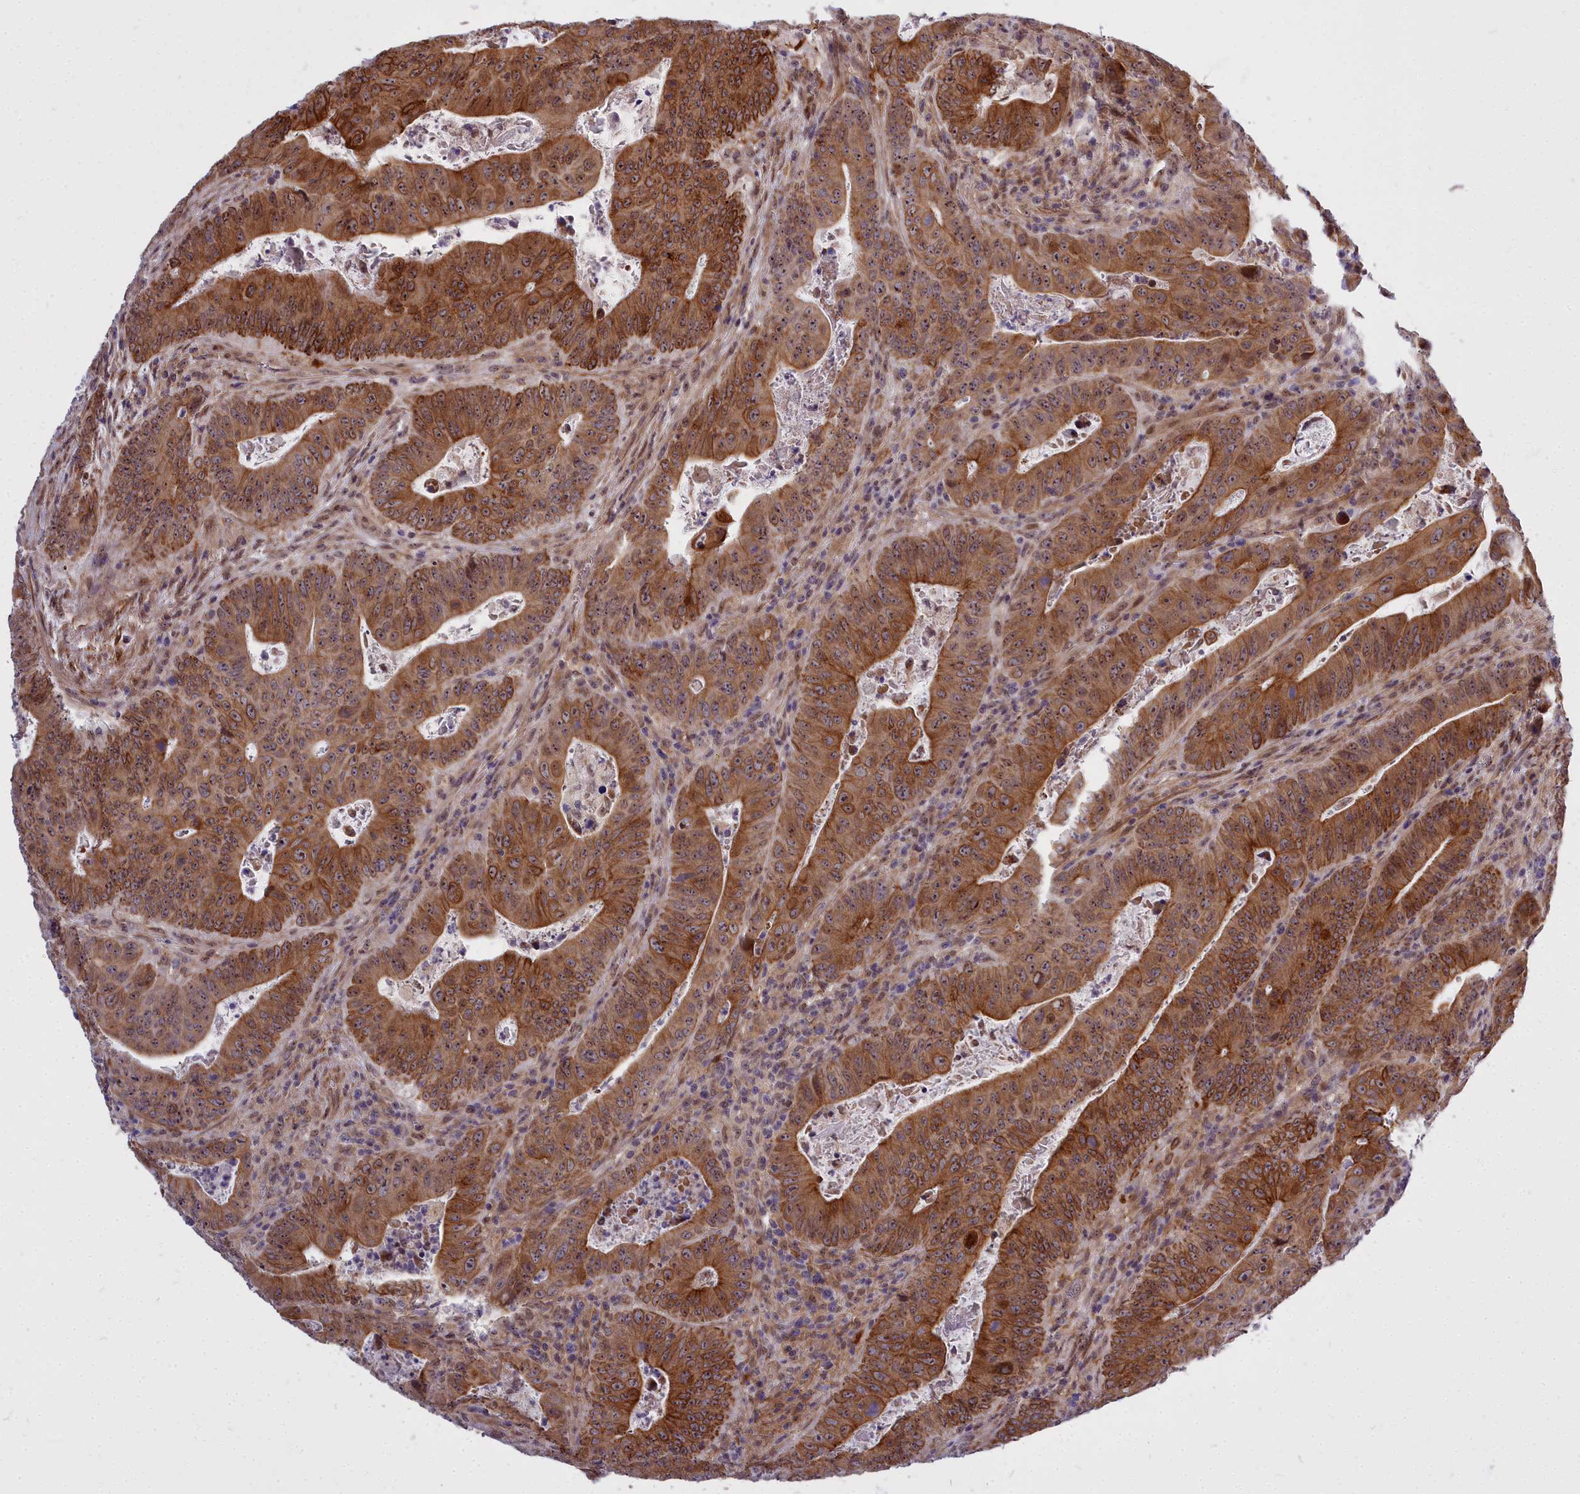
{"staining": {"intensity": "moderate", "quantity": ">75%", "location": "cytoplasmic/membranous,nuclear"}, "tissue": "colorectal cancer", "cell_type": "Tumor cells", "image_type": "cancer", "snomed": [{"axis": "morphology", "description": "Adenocarcinoma, NOS"}, {"axis": "topography", "description": "Rectum"}], "caption": "Adenocarcinoma (colorectal) tissue demonstrates moderate cytoplasmic/membranous and nuclear expression in about >75% of tumor cells, visualized by immunohistochemistry.", "gene": "ABCB8", "patient": {"sex": "female", "age": 75}}